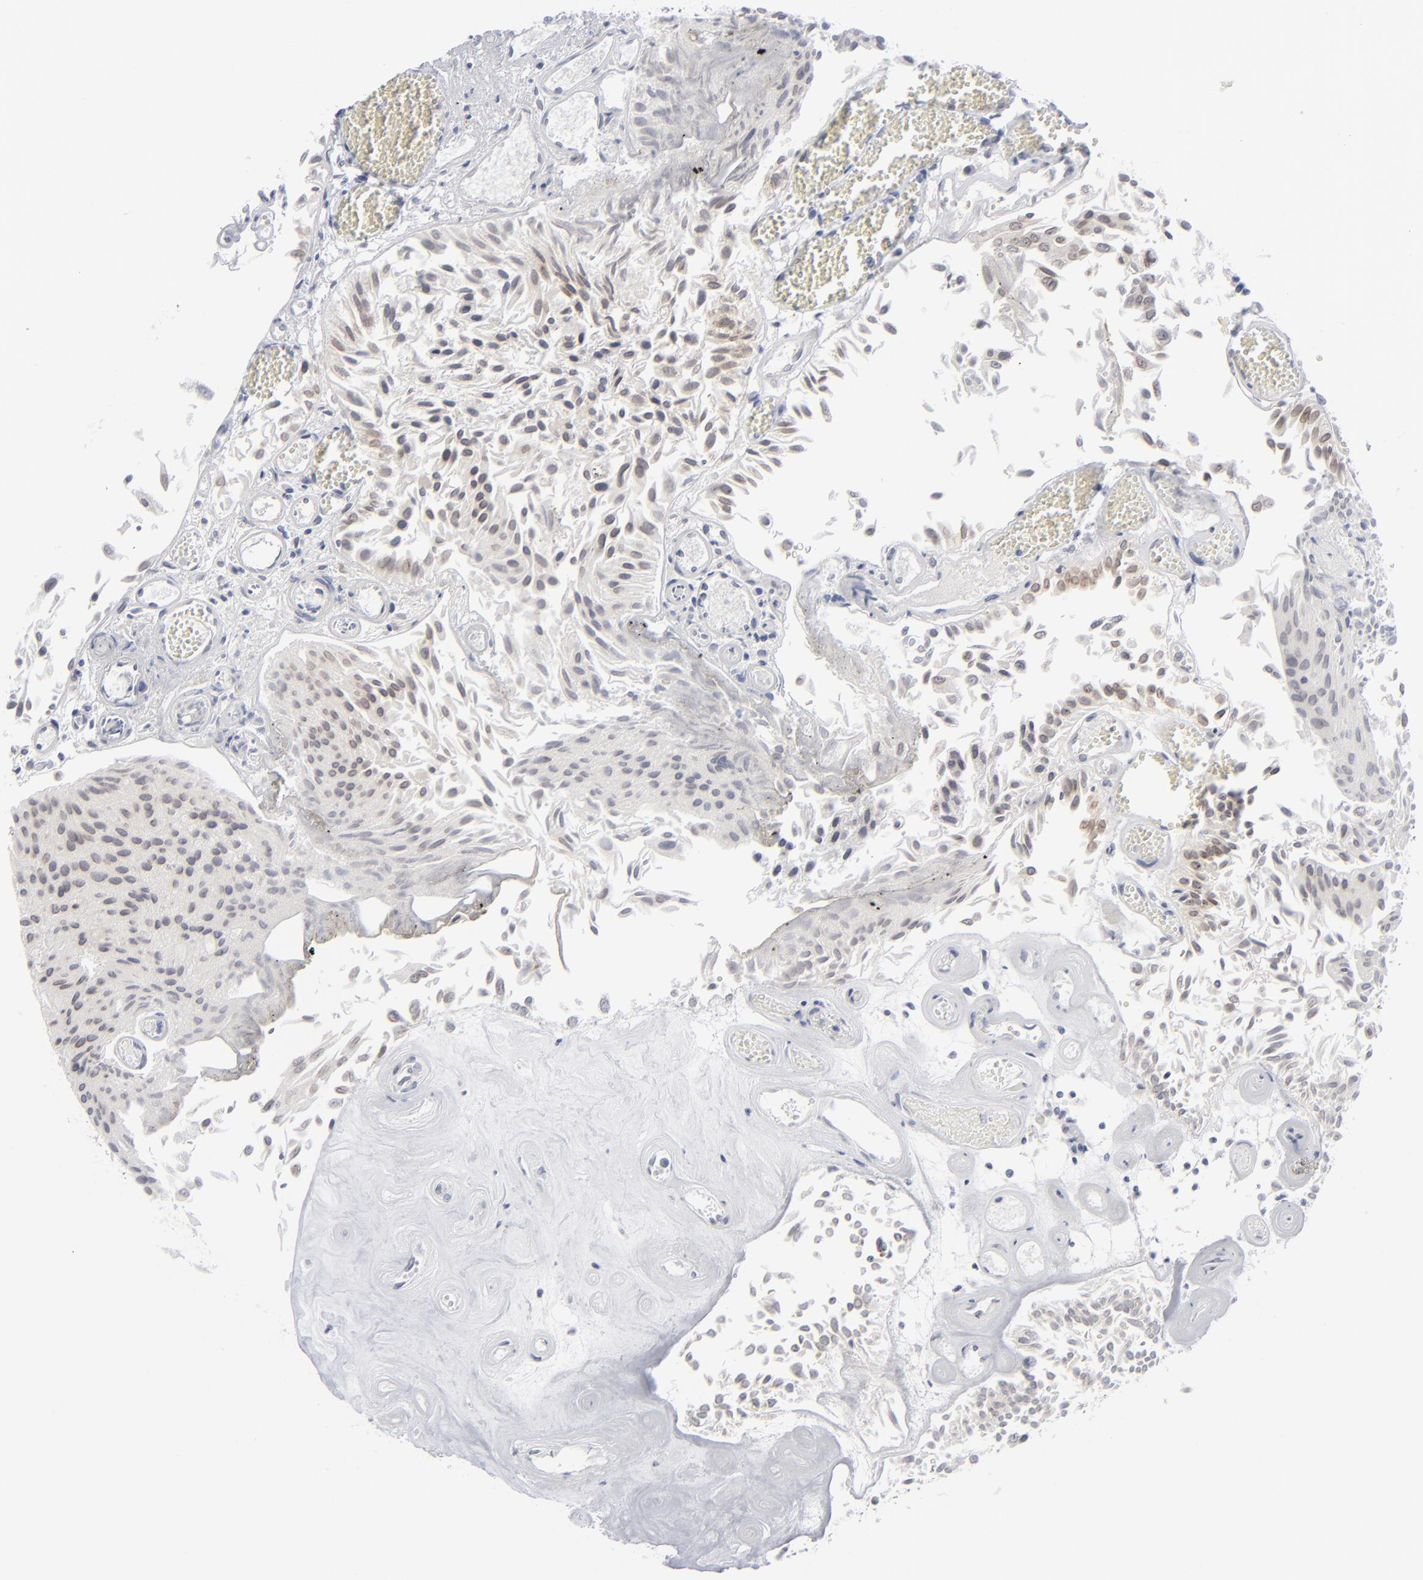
{"staining": {"intensity": "weak", "quantity": "<25%", "location": "cytoplasmic/membranous,nuclear"}, "tissue": "urothelial cancer", "cell_type": "Tumor cells", "image_type": "cancer", "snomed": [{"axis": "morphology", "description": "Urothelial carcinoma, Low grade"}, {"axis": "topography", "description": "Urinary bladder"}], "caption": "DAB immunohistochemical staining of urothelial cancer exhibits no significant positivity in tumor cells. (Immunohistochemistry, brightfield microscopy, high magnification).", "gene": "NUP88", "patient": {"sex": "male", "age": 86}}